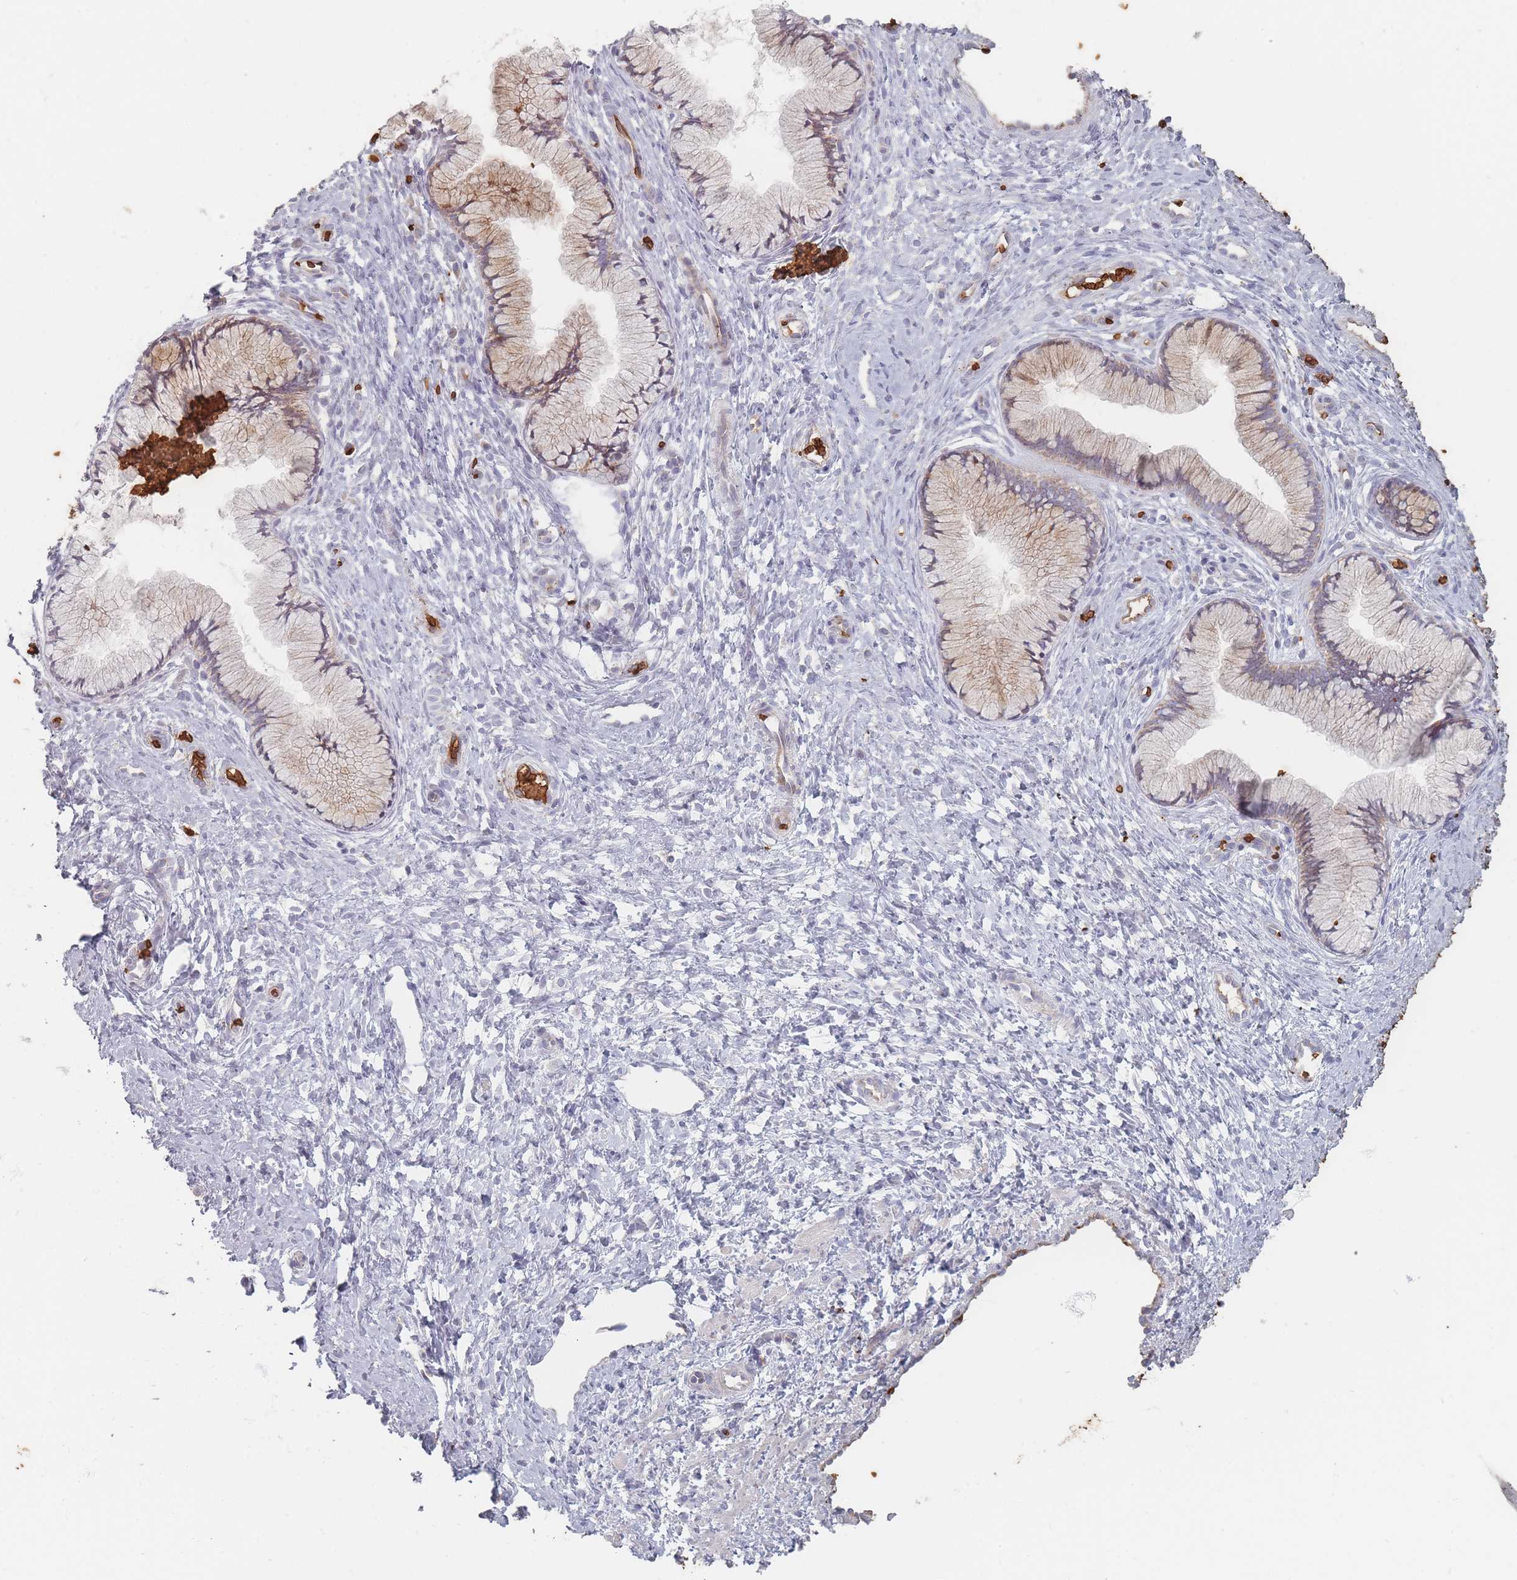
{"staining": {"intensity": "strong", "quantity": "25%-75%", "location": "cytoplasmic/membranous"}, "tissue": "cervix", "cell_type": "Glandular cells", "image_type": "normal", "snomed": [{"axis": "morphology", "description": "Normal tissue, NOS"}, {"axis": "topography", "description": "Cervix"}], "caption": "Human cervix stained for a protein (brown) reveals strong cytoplasmic/membranous positive positivity in about 25%-75% of glandular cells.", "gene": "SLC2A6", "patient": {"sex": "female", "age": 36}}